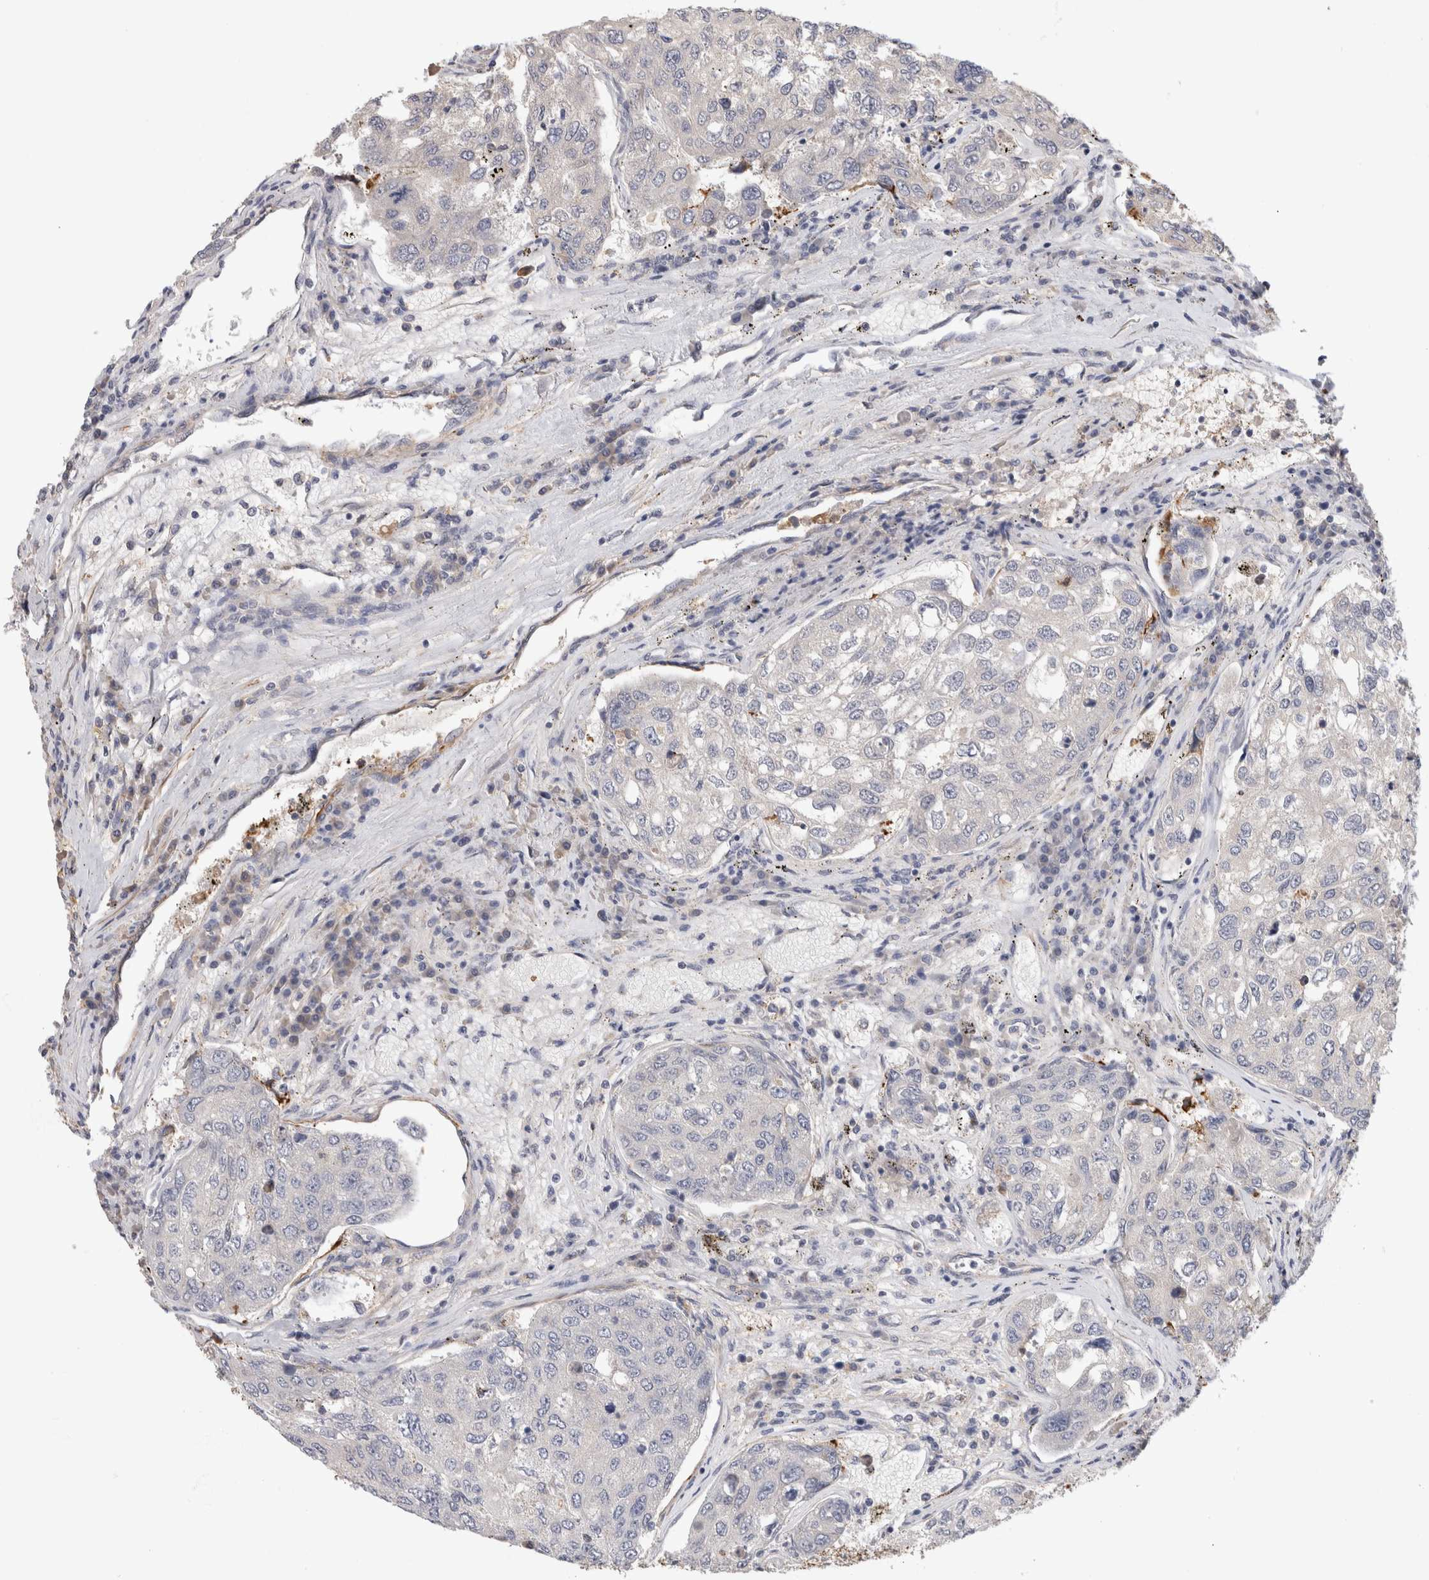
{"staining": {"intensity": "negative", "quantity": "none", "location": "none"}, "tissue": "urothelial cancer", "cell_type": "Tumor cells", "image_type": "cancer", "snomed": [{"axis": "morphology", "description": "Urothelial carcinoma, High grade"}, {"axis": "topography", "description": "Lymph node"}, {"axis": "topography", "description": "Urinary bladder"}], "caption": "IHC of human urothelial cancer demonstrates no expression in tumor cells.", "gene": "PGM1", "patient": {"sex": "male", "age": 51}}